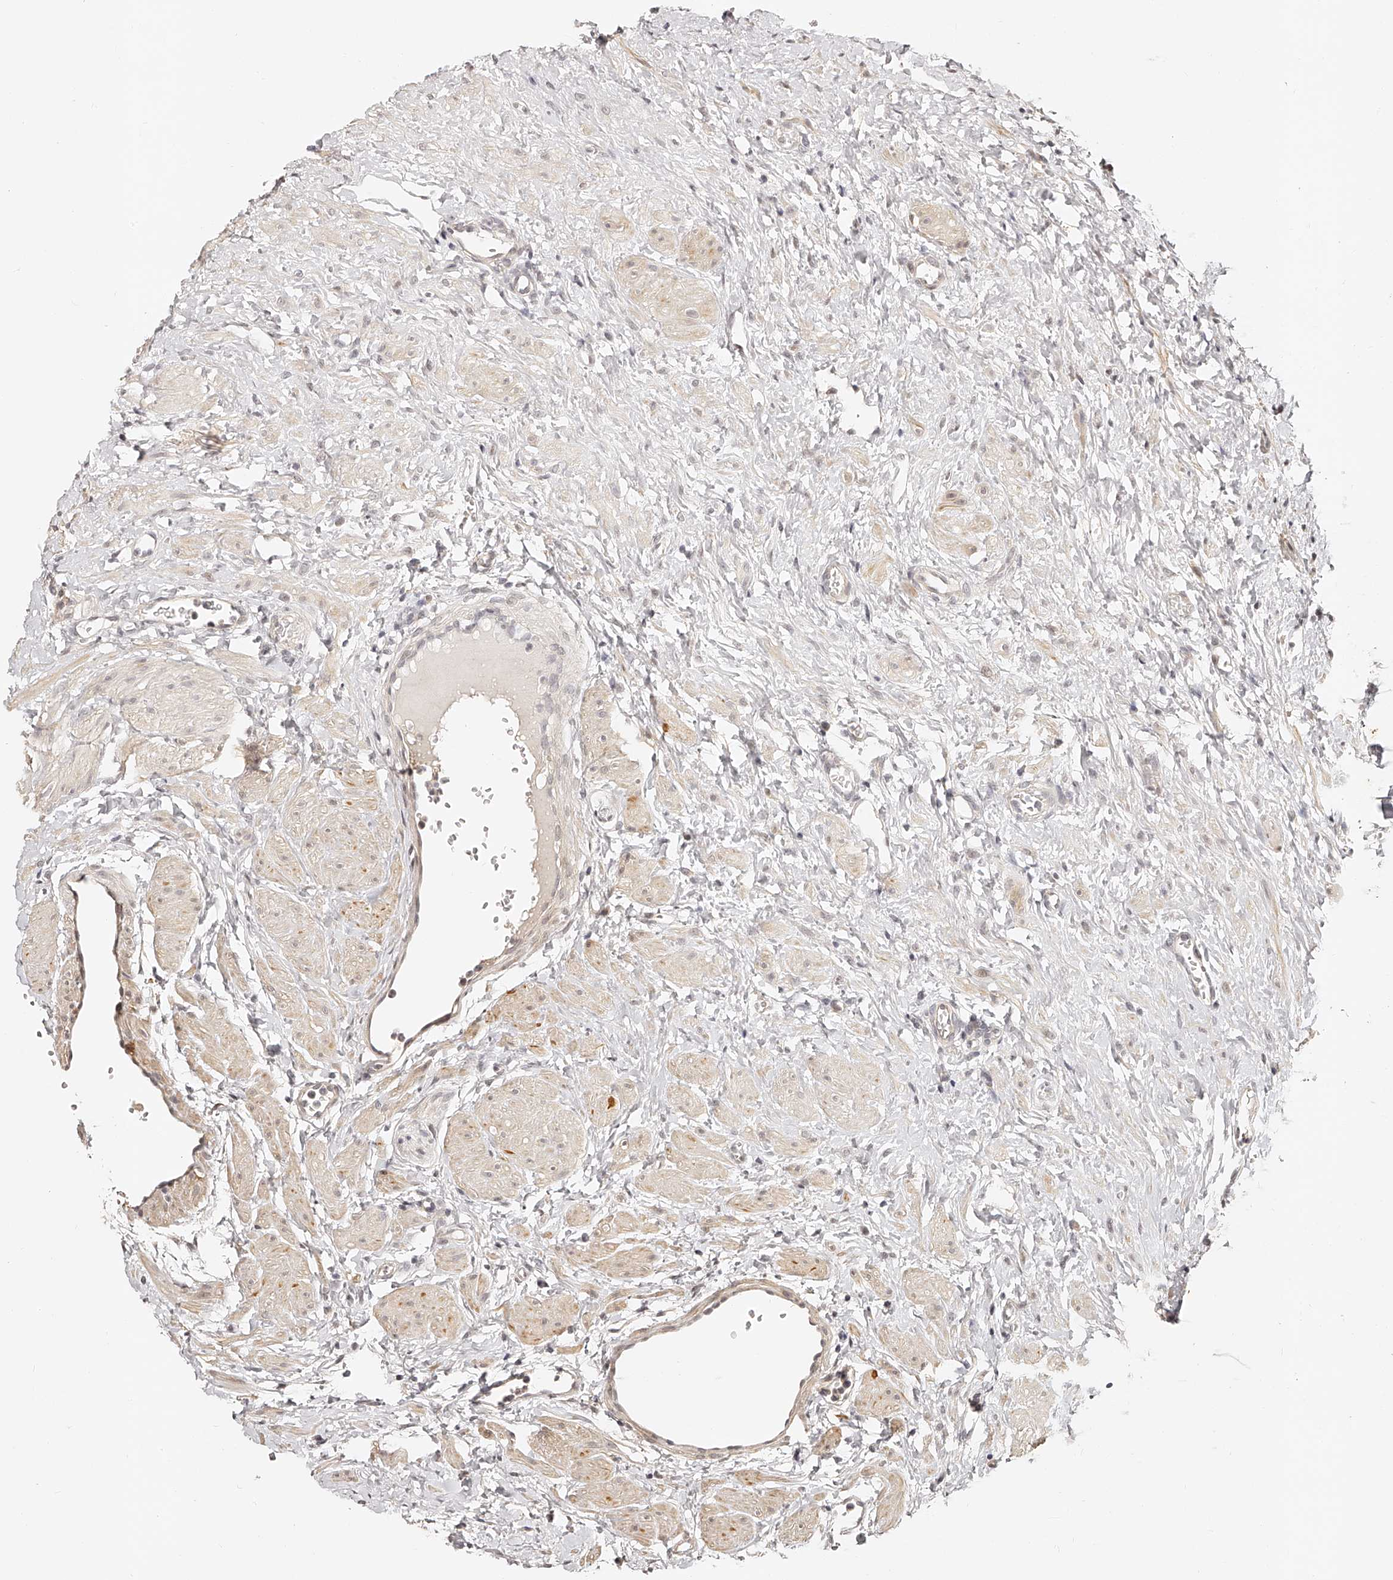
{"staining": {"intensity": "negative", "quantity": "none", "location": "none"}, "tissue": "ovary", "cell_type": "Ovarian stroma cells", "image_type": "normal", "snomed": [{"axis": "morphology", "description": "Normal tissue, NOS"}, {"axis": "morphology", "description": "Cyst, NOS"}, {"axis": "topography", "description": "Ovary"}], "caption": "A high-resolution photomicrograph shows immunohistochemistry (IHC) staining of unremarkable ovary, which demonstrates no significant staining in ovarian stroma cells. (DAB (3,3'-diaminobenzidine) immunohistochemistry, high magnification).", "gene": "ZNF789", "patient": {"sex": "female", "age": 33}}